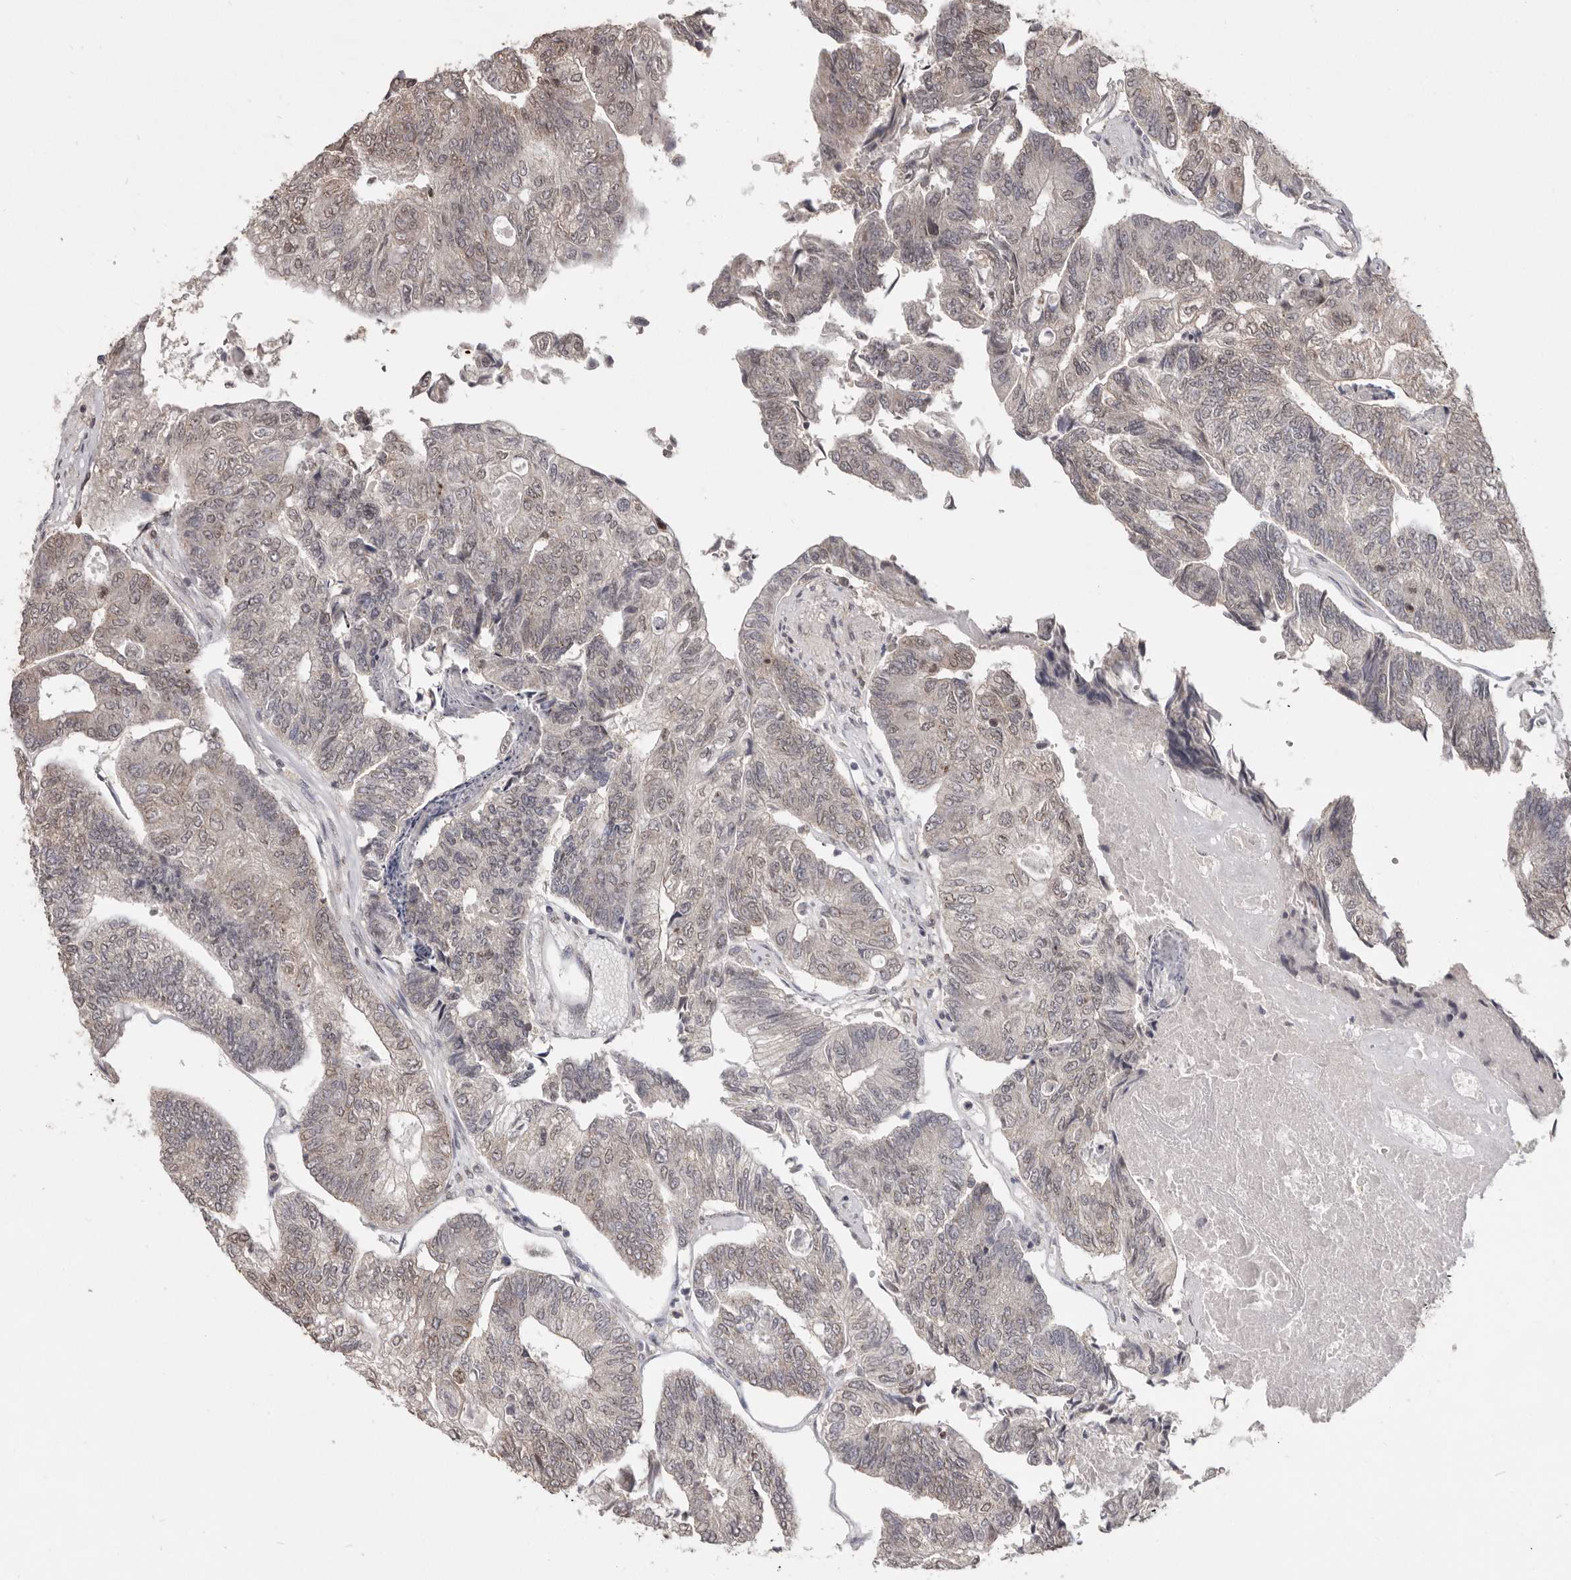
{"staining": {"intensity": "weak", "quantity": ">75%", "location": "nuclear"}, "tissue": "colorectal cancer", "cell_type": "Tumor cells", "image_type": "cancer", "snomed": [{"axis": "morphology", "description": "Adenocarcinoma, NOS"}, {"axis": "topography", "description": "Colon"}], "caption": "High-power microscopy captured an immunohistochemistry photomicrograph of colorectal cancer (adenocarcinoma), revealing weak nuclear expression in about >75% of tumor cells.", "gene": "LINGO2", "patient": {"sex": "female", "age": 67}}